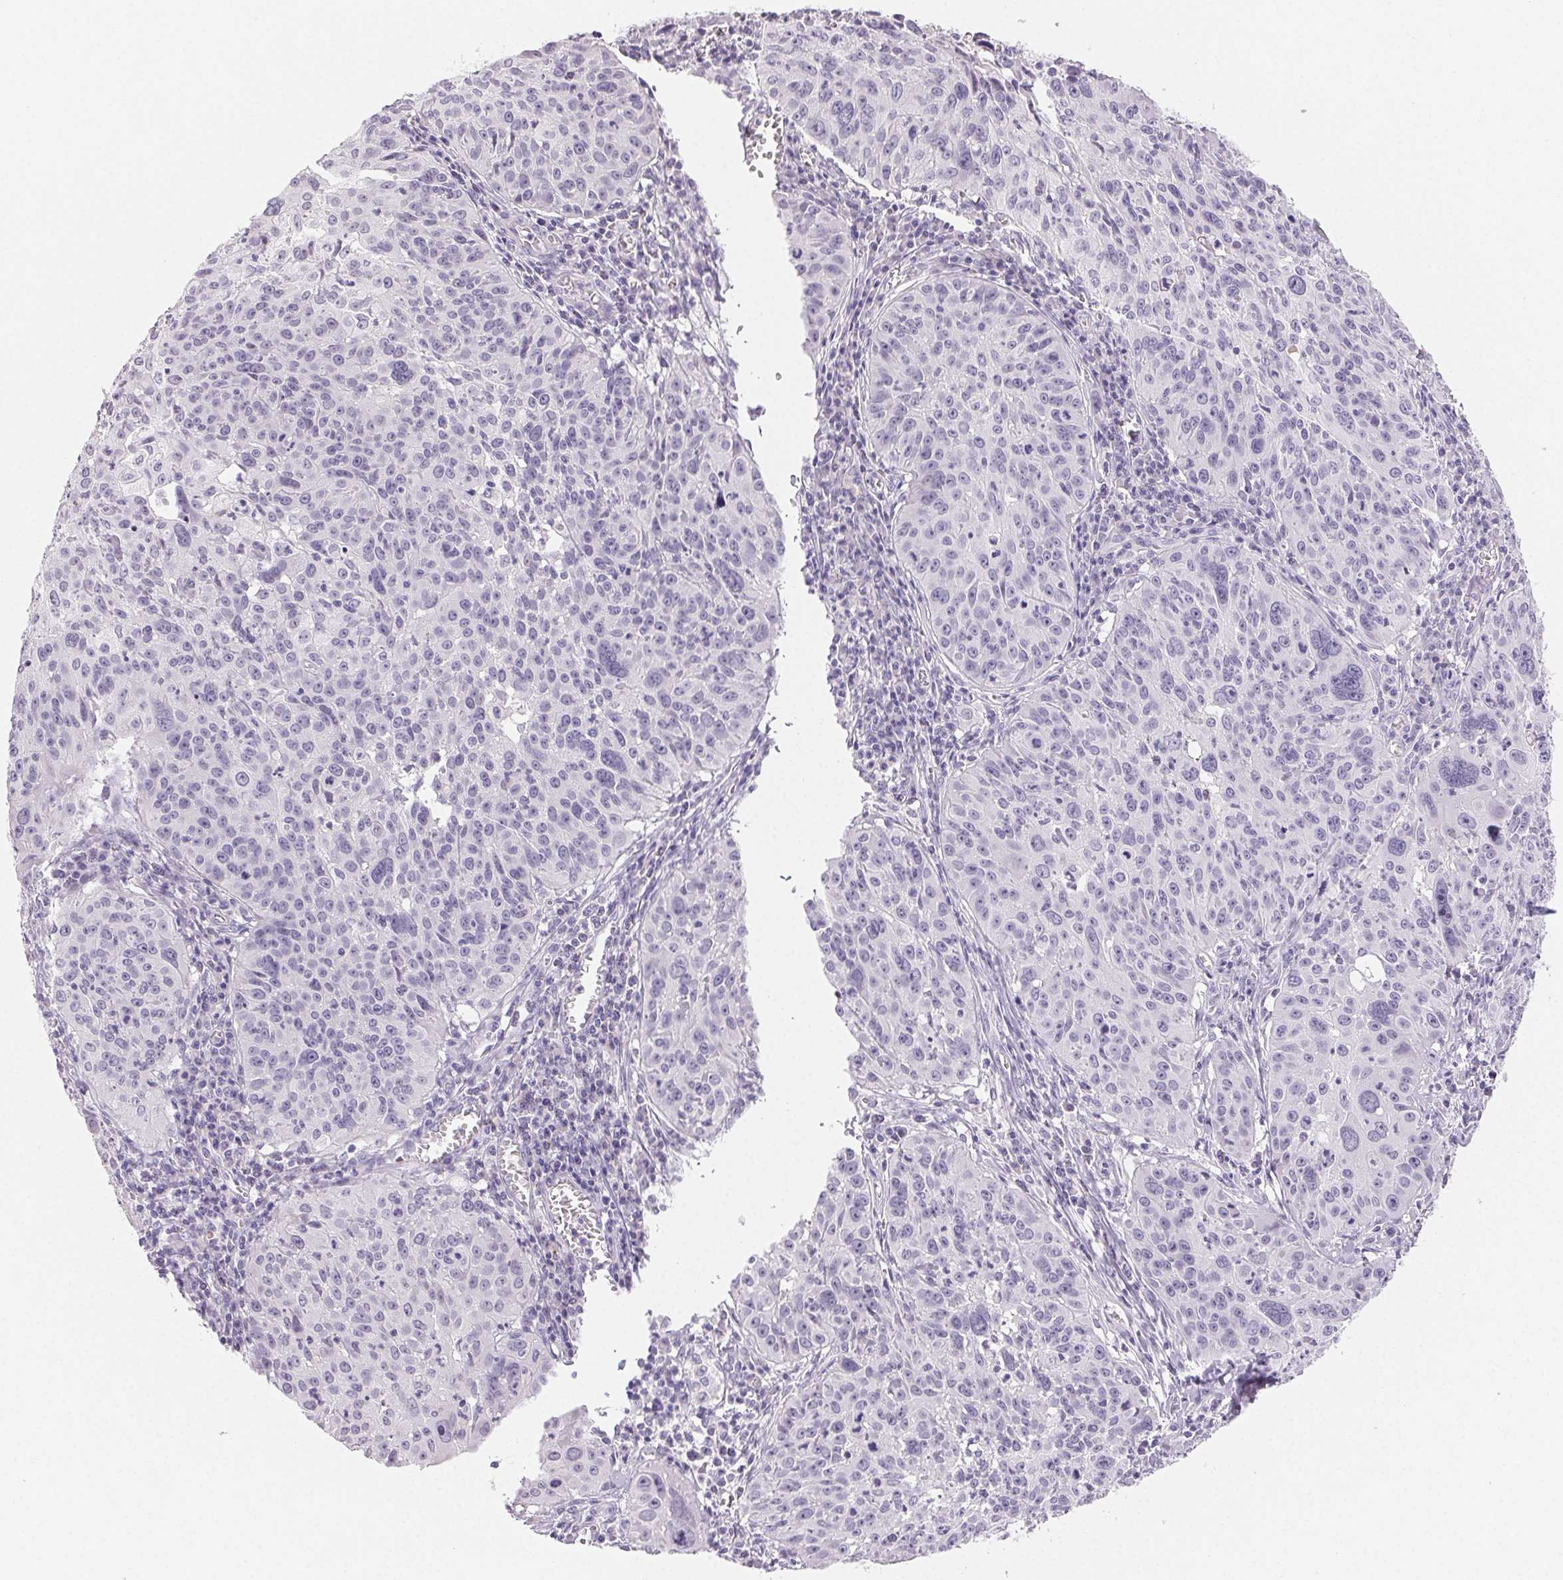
{"staining": {"intensity": "negative", "quantity": "none", "location": "none"}, "tissue": "cervical cancer", "cell_type": "Tumor cells", "image_type": "cancer", "snomed": [{"axis": "morphology", "description": "Squamous cell carcinoma, NOS"}, {"axis": "topography", "description": "Cervix"}], "caption": "DAB immunohistochemical staining of cervical cancer exhibits no significant expression in tumor cells. (Stains: DAB (3,3'-diaminobenzidine) immunohistochemistry (IHC) with hematoxylin counter stain, Microscopy: brightfield microscopy at high magnification).", "gene": "BPIFB2", "patient": {"sex": "female", "age": 31}}